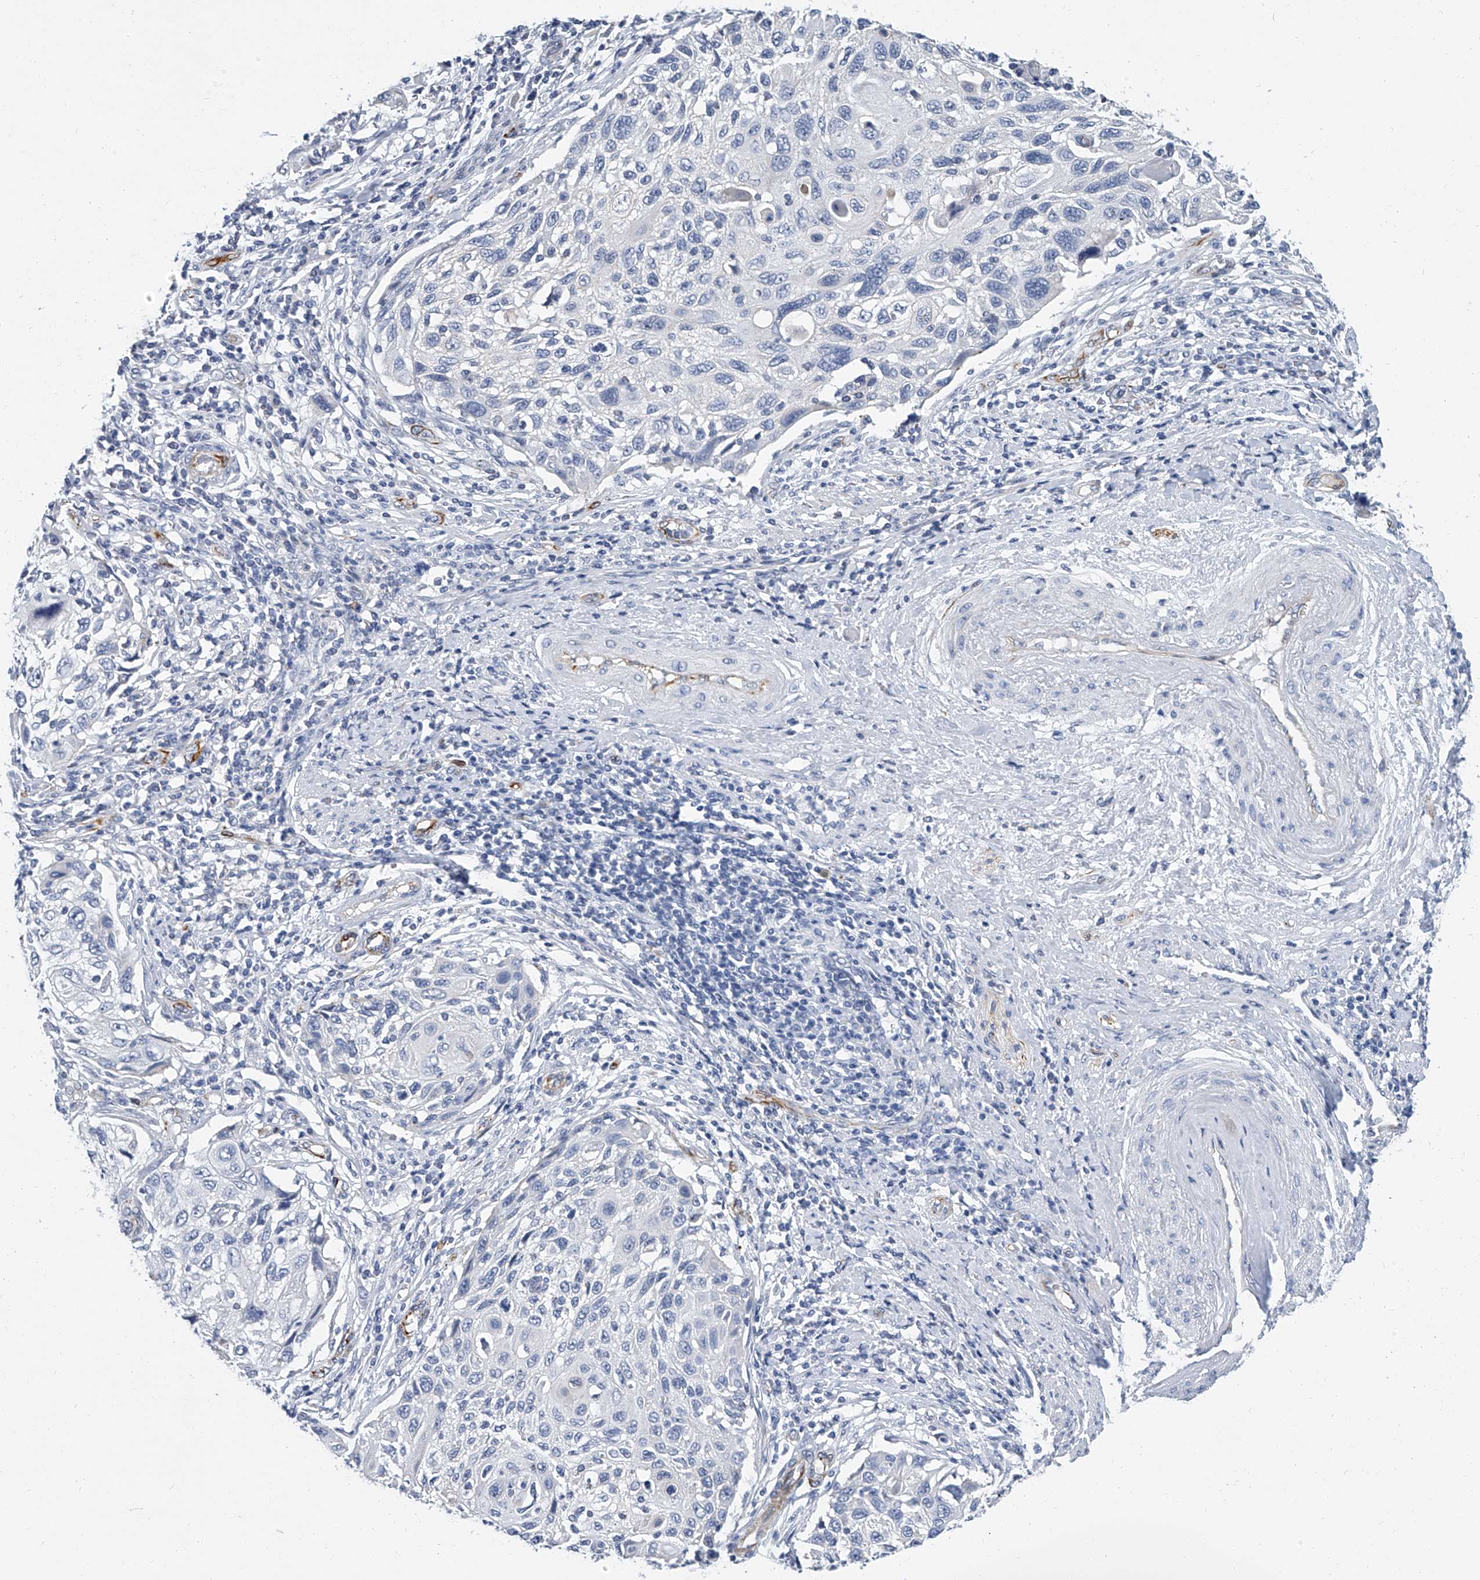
{"staining": {"intensity": "negative", "quantity": "none", "location": "none"}, "tissue": "cervical cancer", "cell_type": "Tumor cells", "image_type": "cancer", "snomed": [{"axis": "morphology", "description": "Squamous cell carcinoma, NOS"}, {"axis": "topography", "description": "Cervix"}], "caption": "The micrograph exhibits no staining of tumor cells in cervical cancer.", "gene": "KIRREL1", "patient": {"sex": "female", "age": 70}}